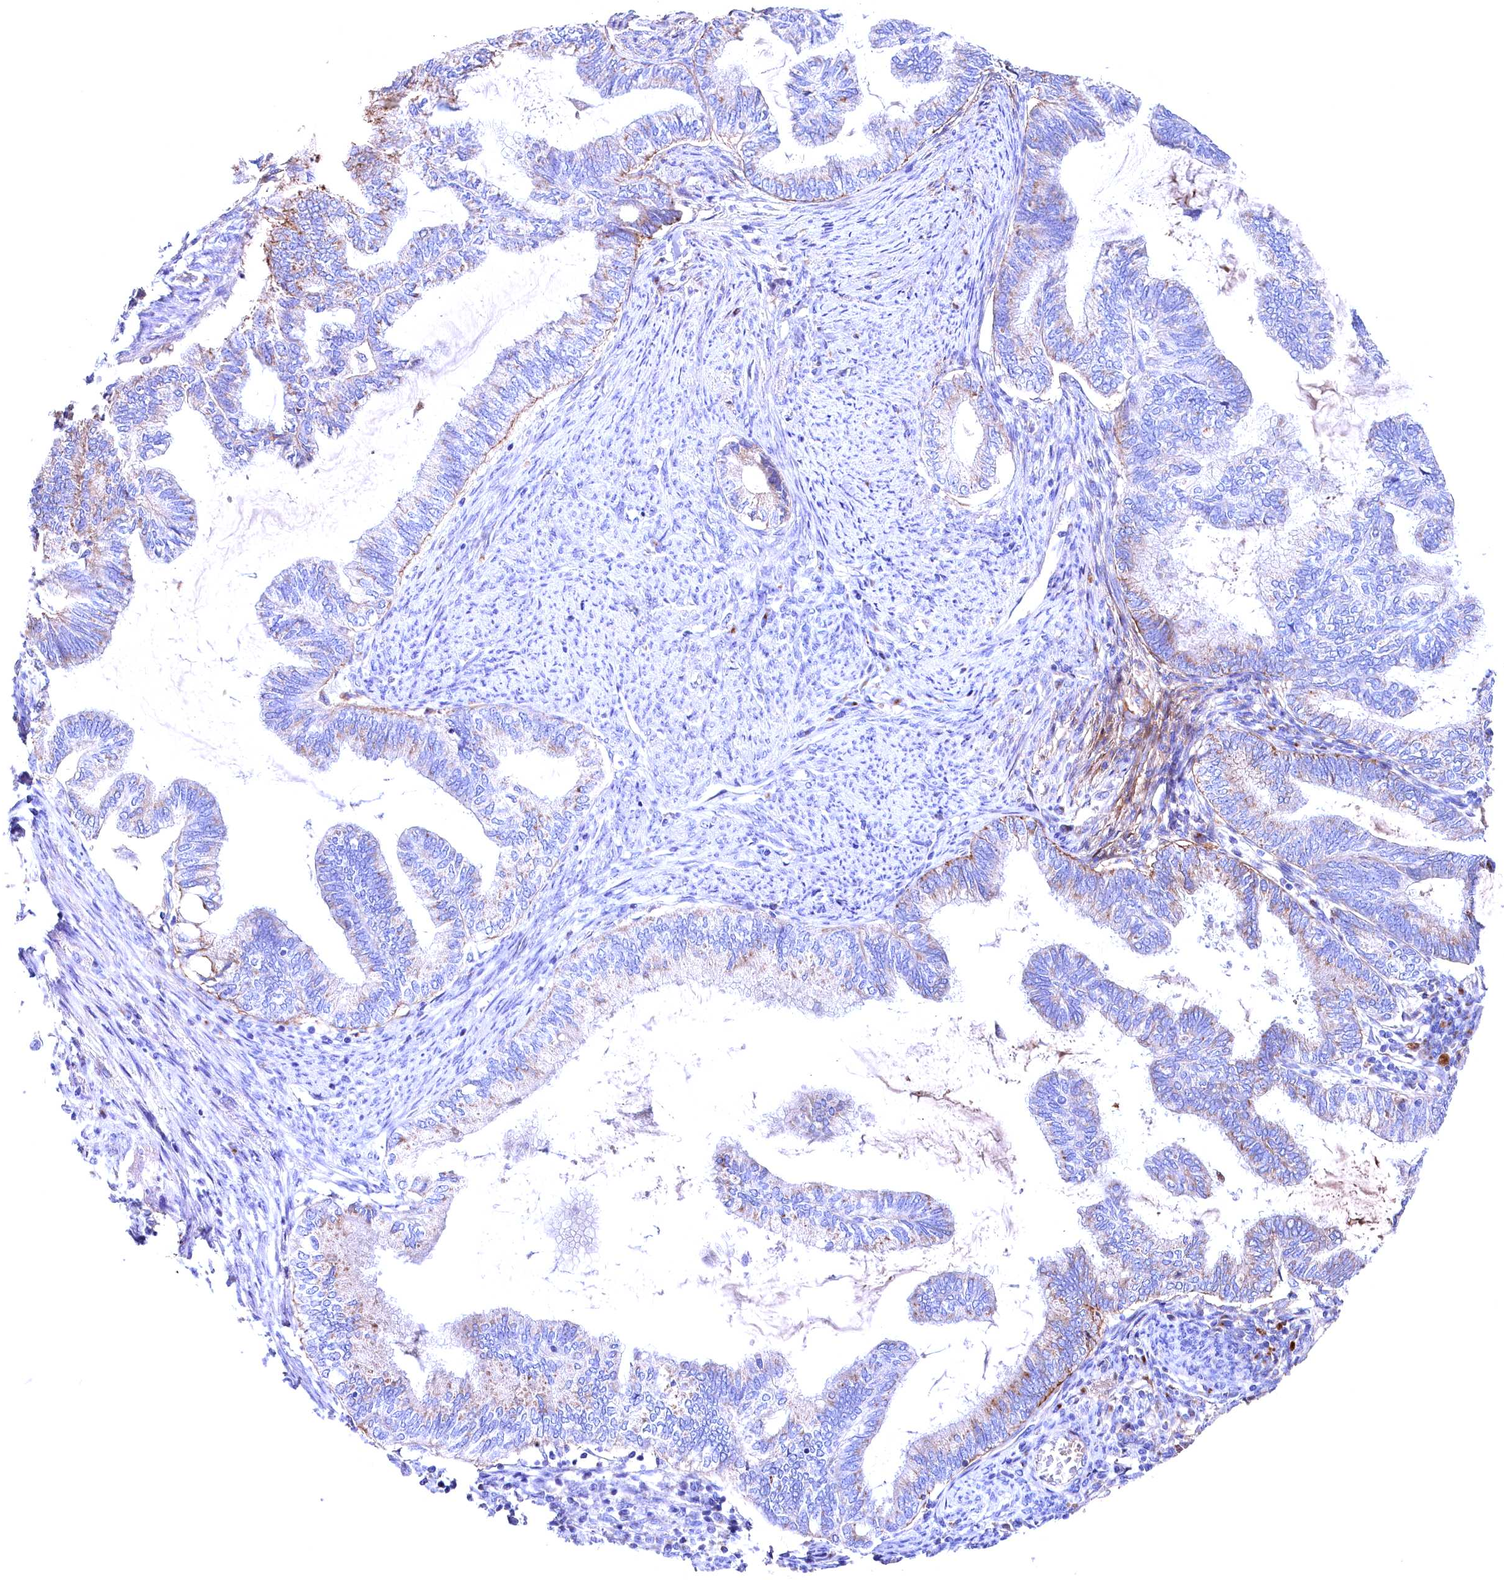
{"staining": {"intensity": "moderate", "quantity": "<25%", "location": "cytoplasmic/membranous"}, "tissue": "endometrial cancer", "cell_type": "Tumor cells", "image_type": "cancer", "snomed": [{"axis": "morphology", "description": "Adenocarcinoma, NOS"}, {"axis": "topography", "description": "Endometrium"}], "caption": "A brown stain highlights moderate cytoplasmic/membranous staining of a protein in human endometrial cancer (adenocarcinoma) tumor cells.", "gene": "GPR108", "patient": {"sex": "female", "age": 86}}